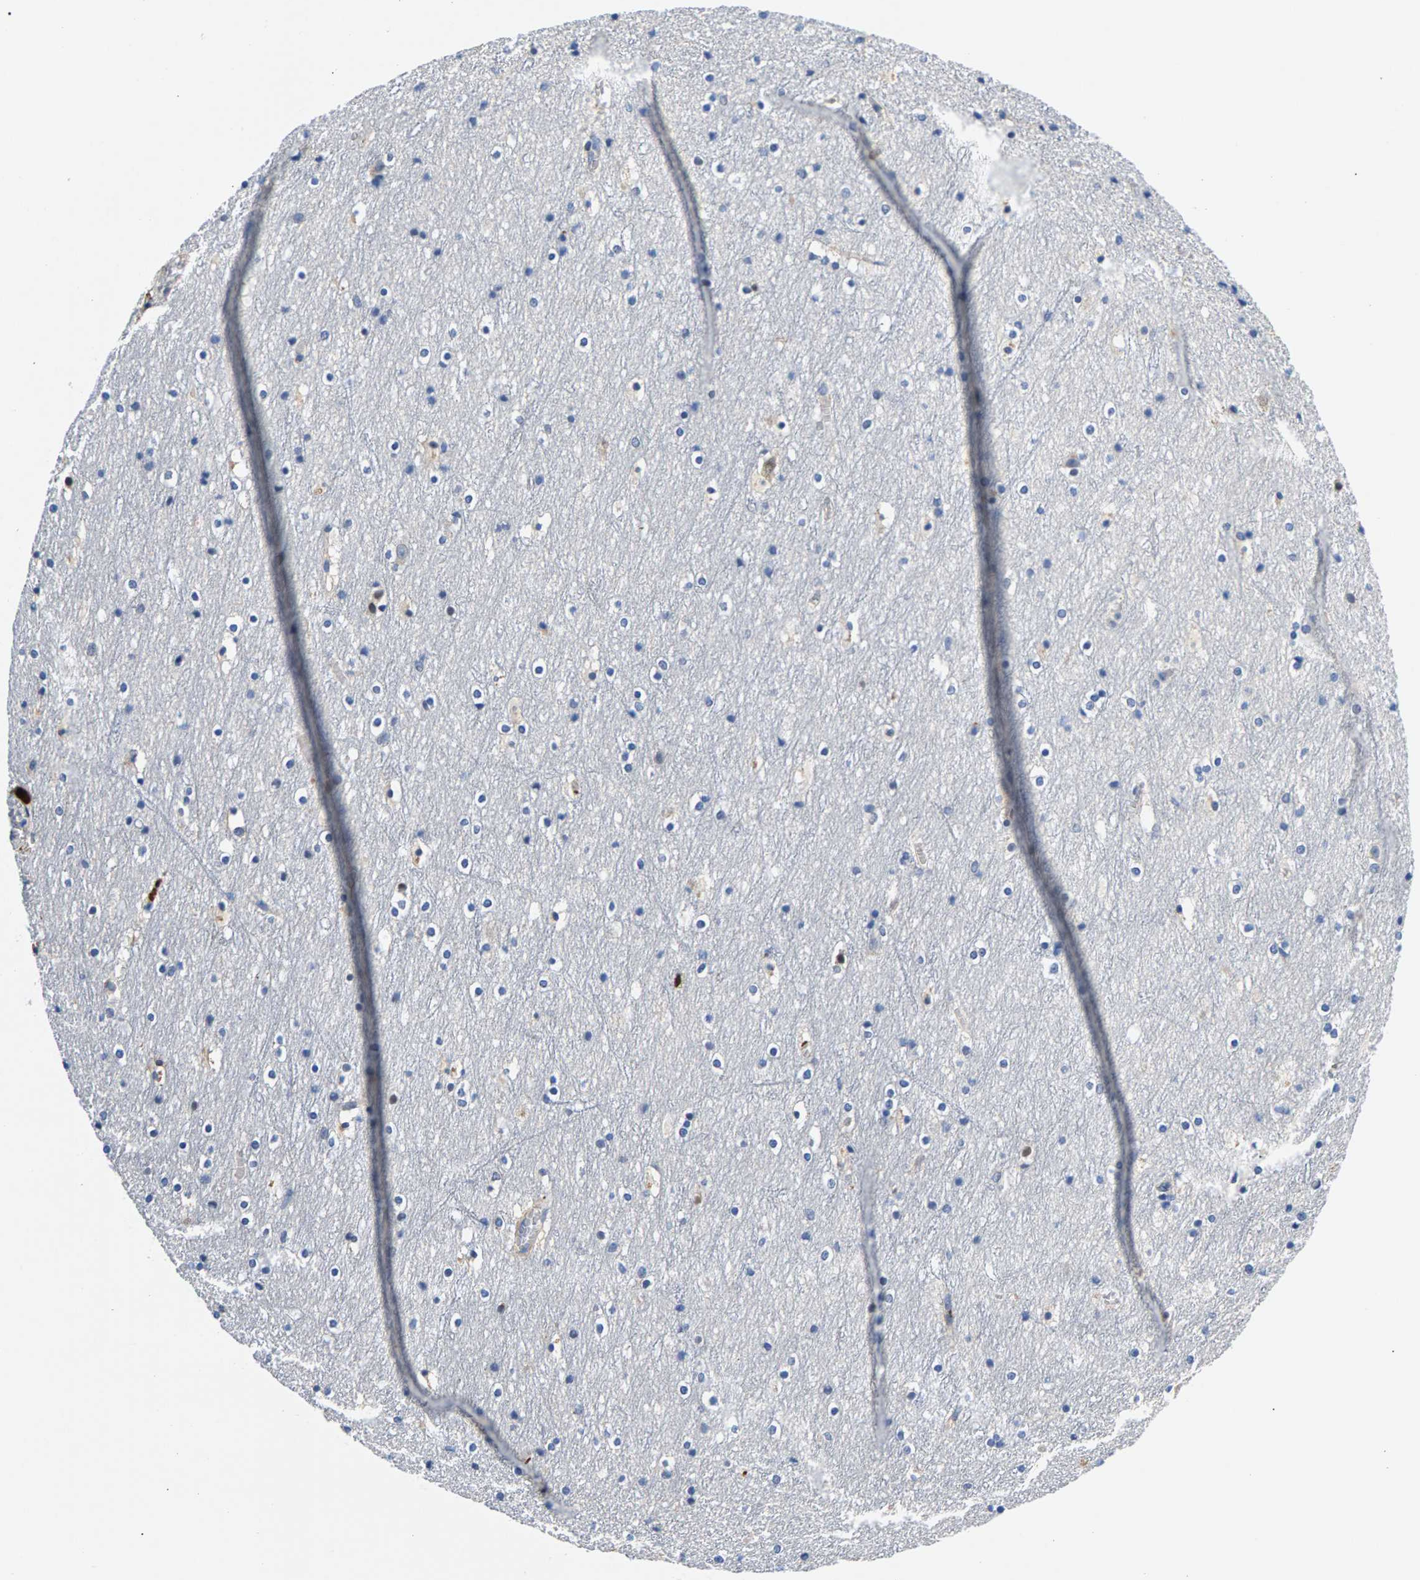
{"staining": {"intensity": "moderate", "quantity": ">75%", "location": "cytoplasmic/membranous"}, "tissue": "cerebral cortex", "cell_type": "Endothelial cells", "image_type": "normal", "snomed": [{"axis": "morphology", "description": "Normal tissue, NOS"}, {"axis": "topography", "description": "Cerebral cortex"}], "caption": "Immunohistochemical staining of benign cerebral cortex demonstrates medium levels of moderate cytoplasmic/membranous staining in approximately >75% of endothelial cells.", "gene": "P2RY4", "patient": {"sex": "male", "age": 45}}